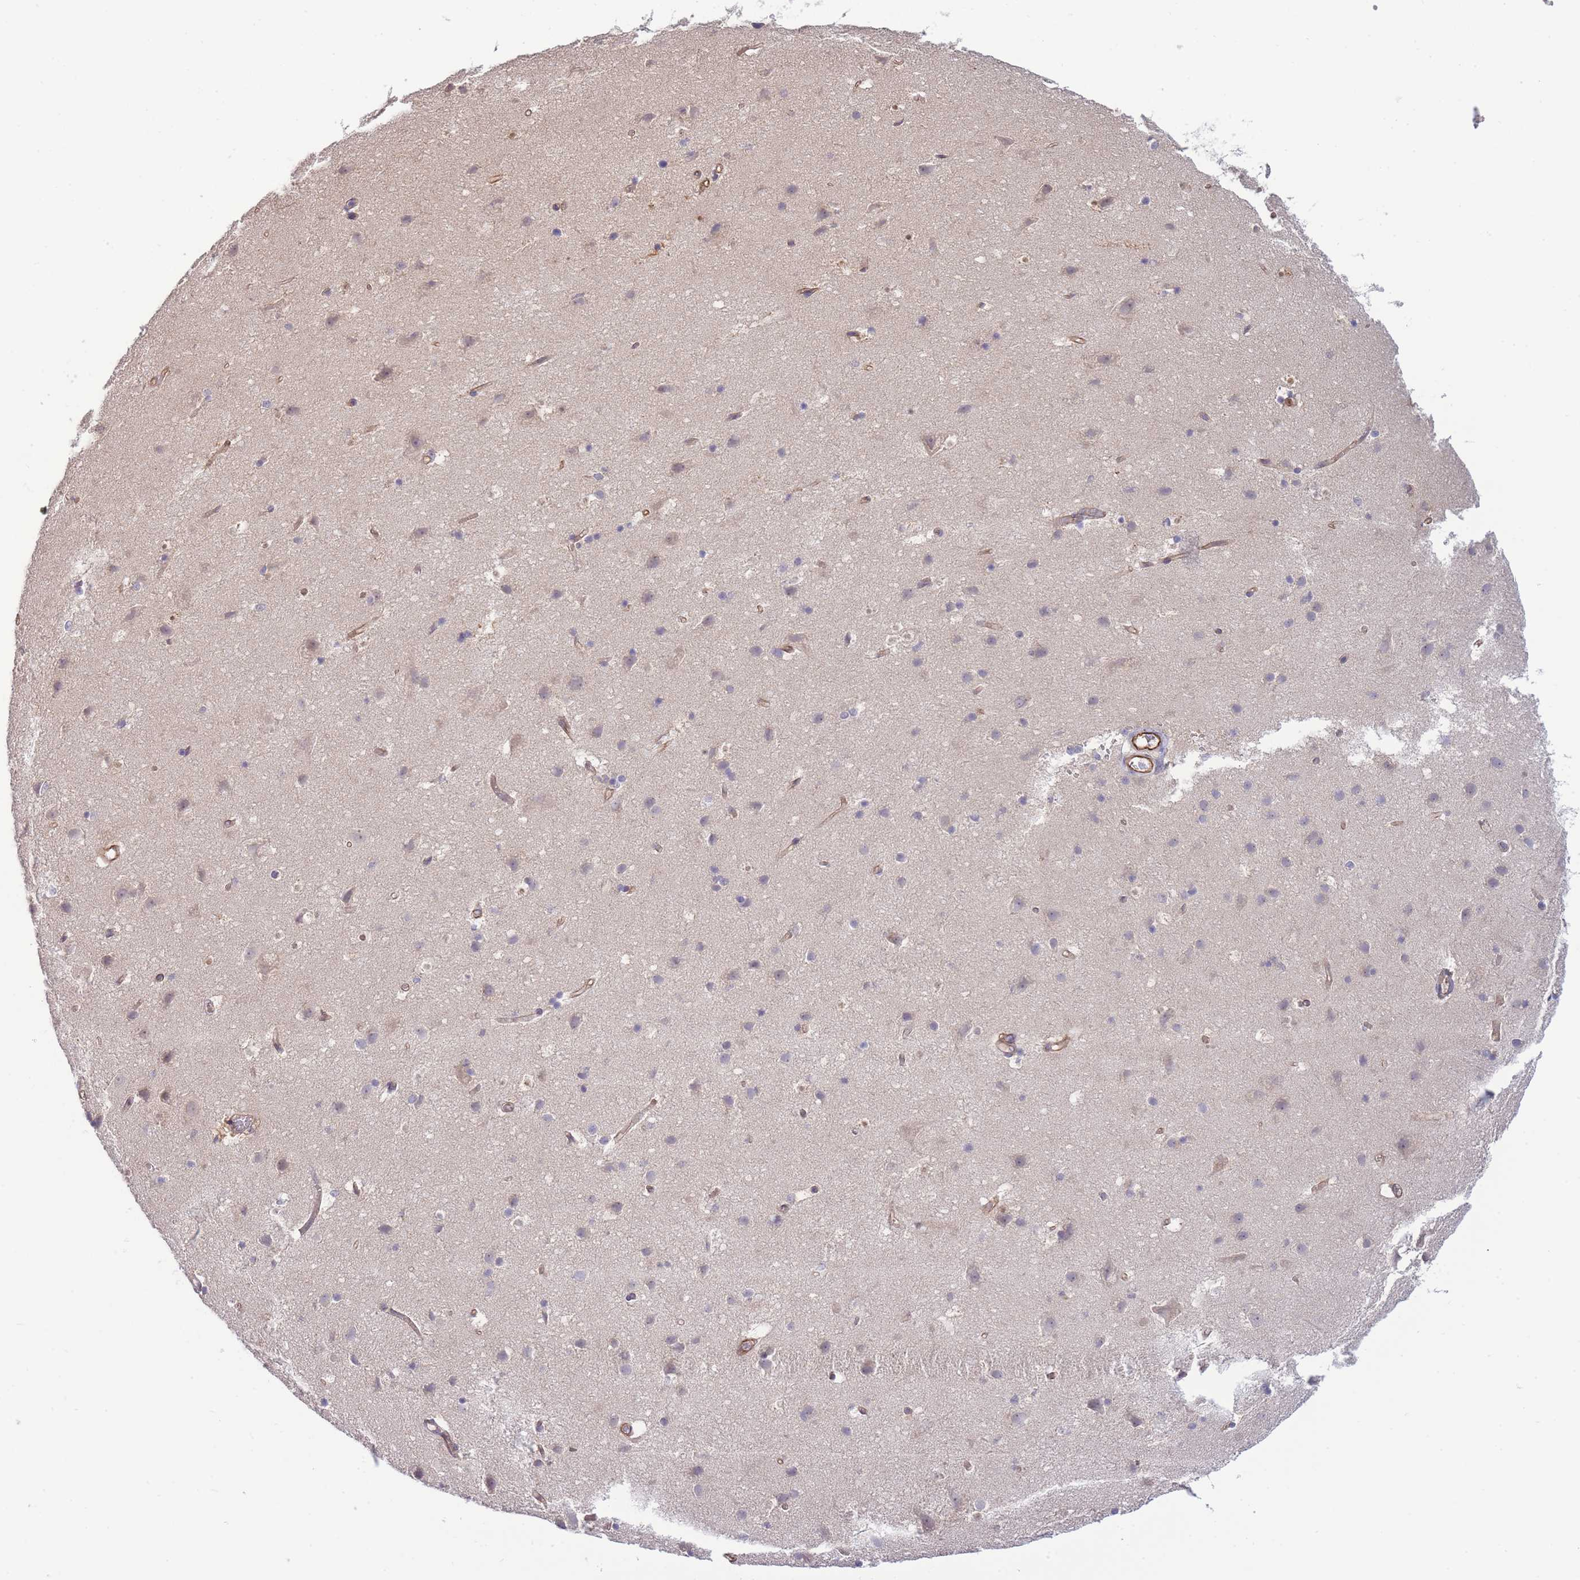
{"staining": {"intensity": "moderate", "quantity": ">75%", "location": "cytoplasmic/membranous"}, "tissue": "cerebral cortex", "cell_type": "Endothelial cells", "image_type": "normal", "snomed": [{"axis": "morphology", "description": "Normal tissue, NOS"}, {"axis": "topography", "description": "Cerebral cortex"}], "caption": "DAB (3,3'-diaminobenzidine) immunohistochemical staining of normal human cerebral cortex demonstrates moderate cytoplasmic/membranous protein staining in about >75% of endothelial cells.", "gene": "NDUFAF5", "patient": {"sex": "male", "age": 54}}